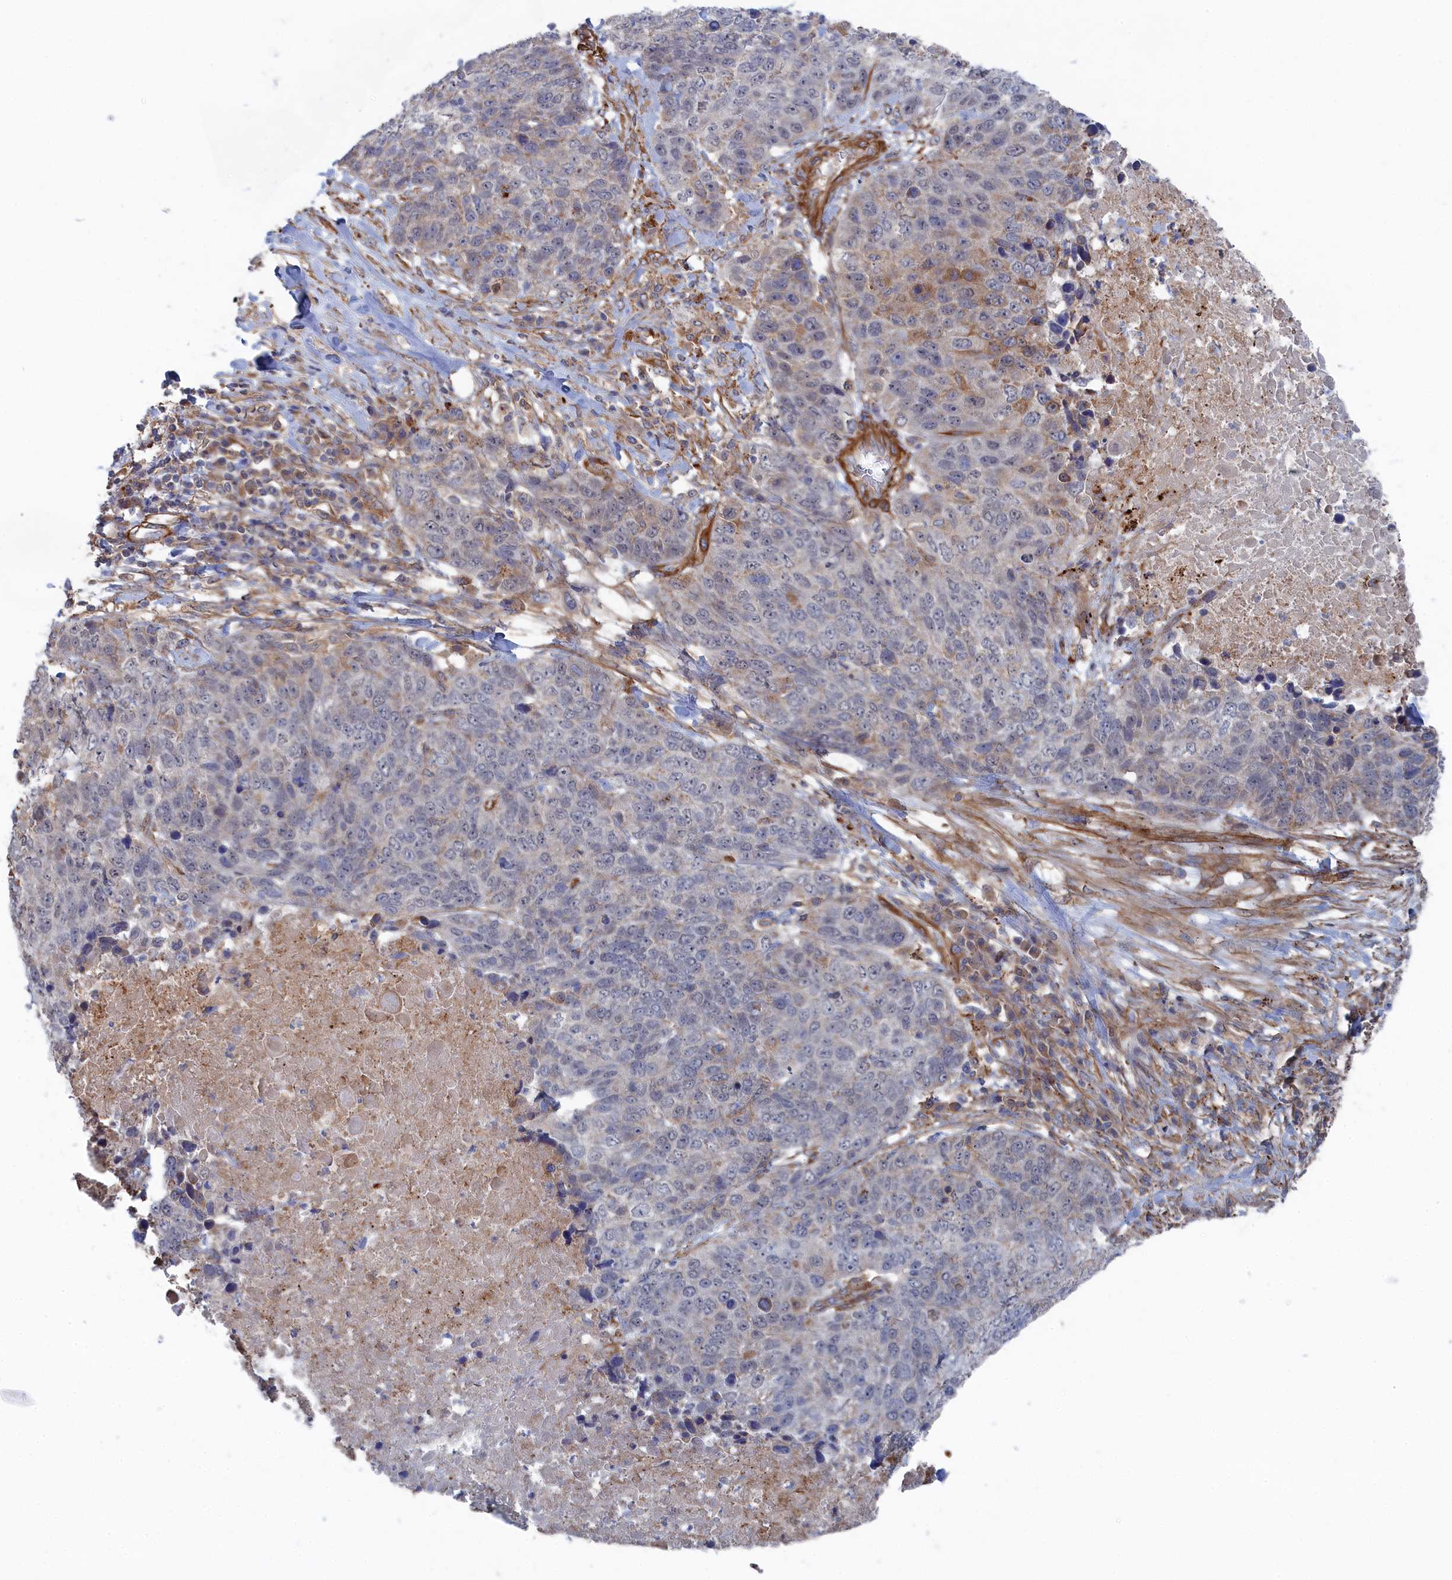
{"staining": {"intensity": "weak", "quantity": "25%-75%", "location": "cytoplasmic/membranous"}, "tissue": "lung cancer", "cell_type": "Tumor cells", "image_type": "cancer", "snomed": [{"axis": "morphology", "description": "Normal tissue, NOS"}, {"axis": "morphology", "description": "Squamous cell carcinoma, NOS"}, {"axis": "topography", "description": "Lymph node"}, {"axis": "topography", "description": "Lung"}], "caption": "Immunohistochemical staining of human squamous cell carcinoma (lung) reveals weak cytoplasmic/membranous protein staining in about 25%-75% of tumor cells.", "gene": "FILIP1L", "patient": {"sex": "male", "age": 66}}